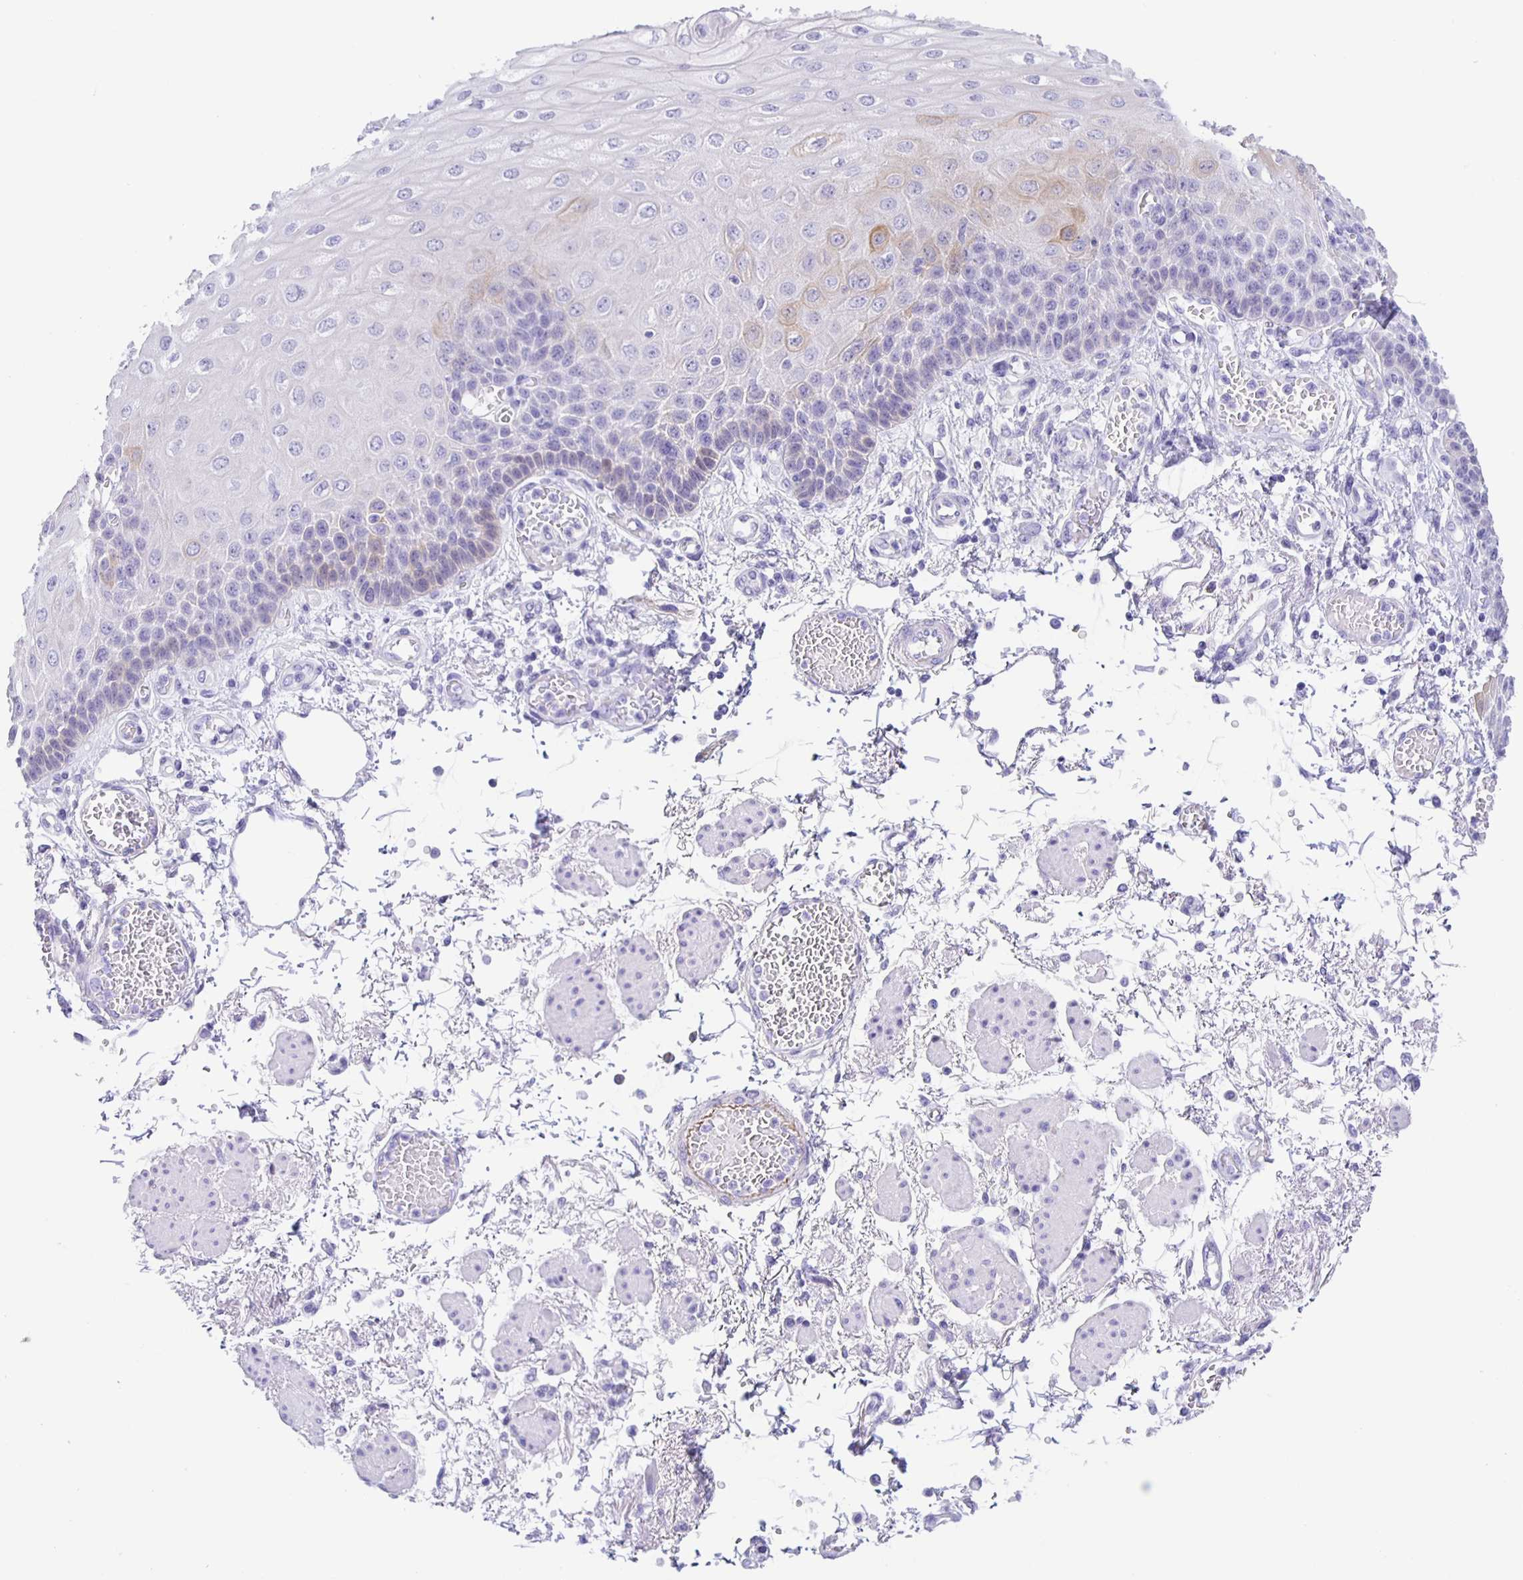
{"staining": {"intensity": "weak", "quantity": "<25%", "location": "cytoplasmic/membranous"}, "tissue": "esophagus", "cell_type": "Squamous epithelial cells", "image_type": "normal", "snomed": [{"axis": "morphology", "description": "Normal tissue, NOS"}, {"axis": "morphology", "description": "Adenocarcinoma, NOS"}, {"axis": "topography", "description": "Esophagus"}], "caption": "Immunohistochemistry histopathology image of benign esophagus: human esophagus stained with DAB (3,3'-diaminobenzidine) demonstrates no significant protein positivity in squamous epithelial cells.", "gene": "TGIF2LX", "patient": {"sex": "male", "age": 81}}